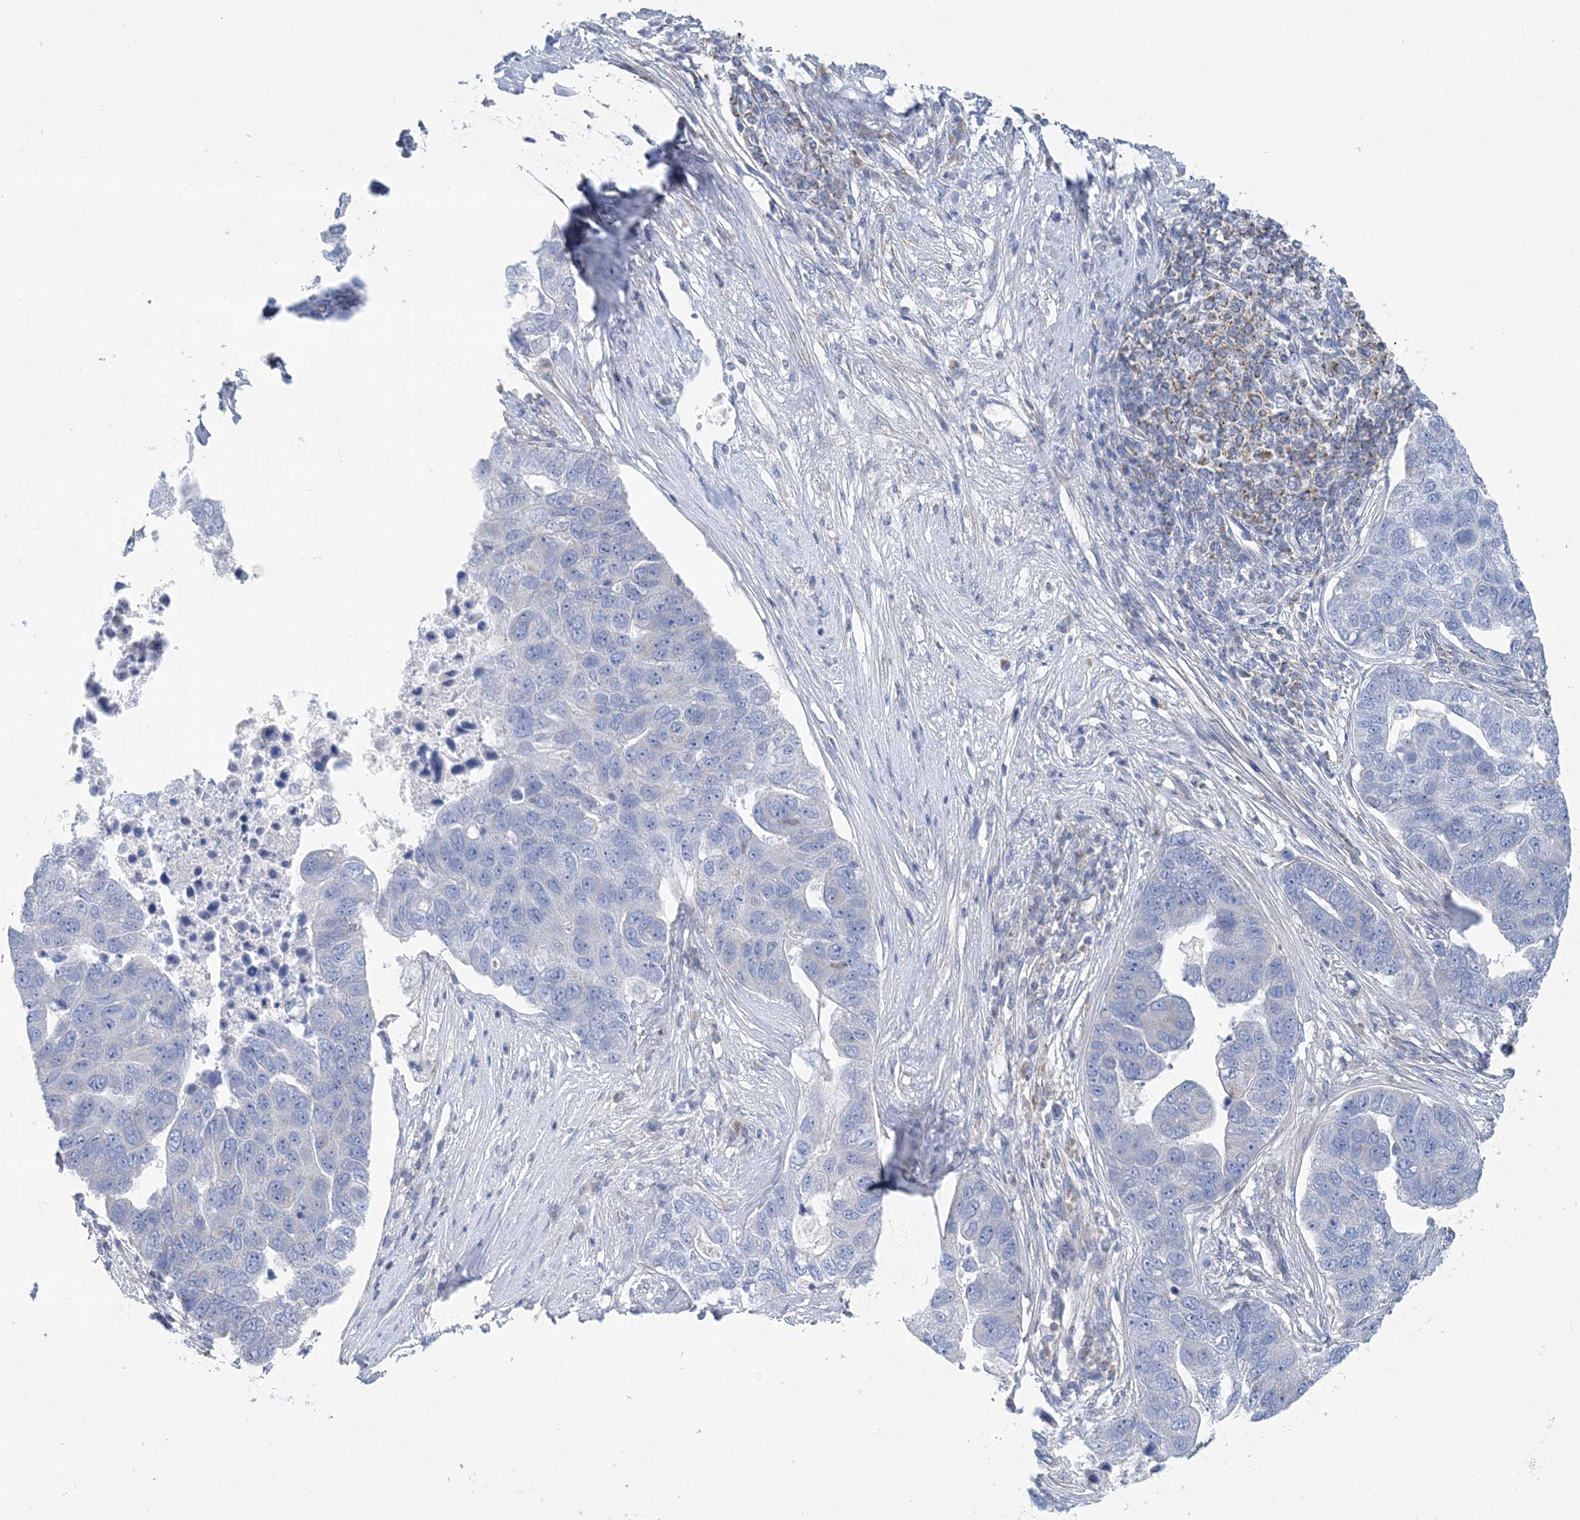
{"staining": {"intensity": "negative", "quantity": "none", "location": "none"}, "tissue": "pancreatic cancer", "cell_type": "Tumor cells", "image_type": "cancer", "snomed": [{"axis": "morphology", "description": "Adenocarcinoma, NOS"}, {"axis": "topography", "description": "Pancreas"}], "caption": "Tumor cells are negative for brown protein staining in adenocarcinoma (pancreatic).", "gene": "FAM114A2", "patient": {"sex": "female", "age": 61}}